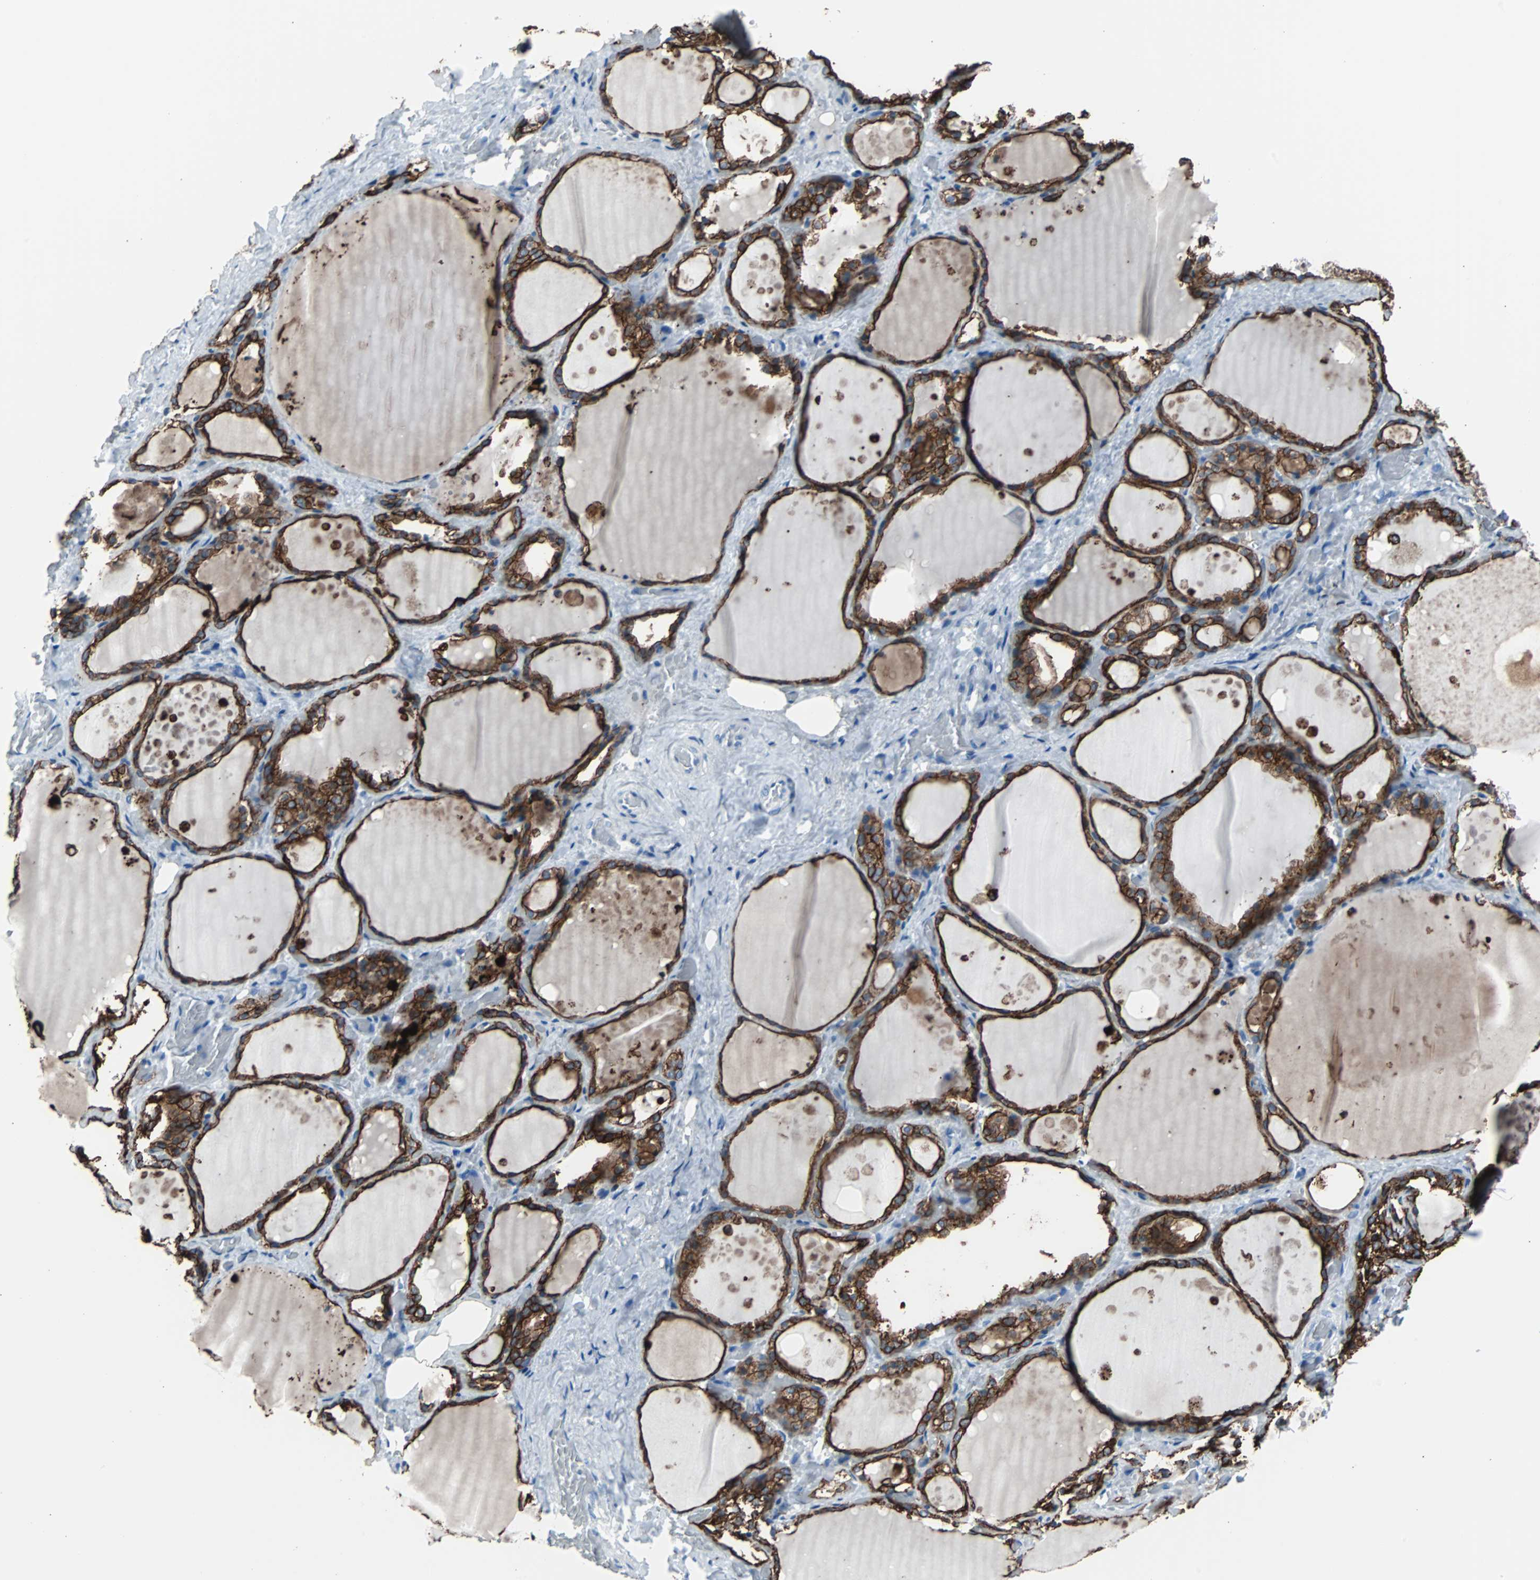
{"staining": {"intensity": "strong", "quantity": ">75%", "location": "cytoplasmic/membranous"}, "tissue": "thyroid gland", "cell_type": "Glandular cells", "image_type": "normal", "snomed": [{"axis": "morphology", "description": "Normal tissue, NOS"}, {"axis": "topography", "description": "Thyroid gland"}], "caption": "Glandular cells exhibit high levels of strong cytoplasmic/membranous expression in about >75% of cells in normal human thyroid gland.", "gene": "KRT7", "patient": {"sex": "male", "age": 61}}